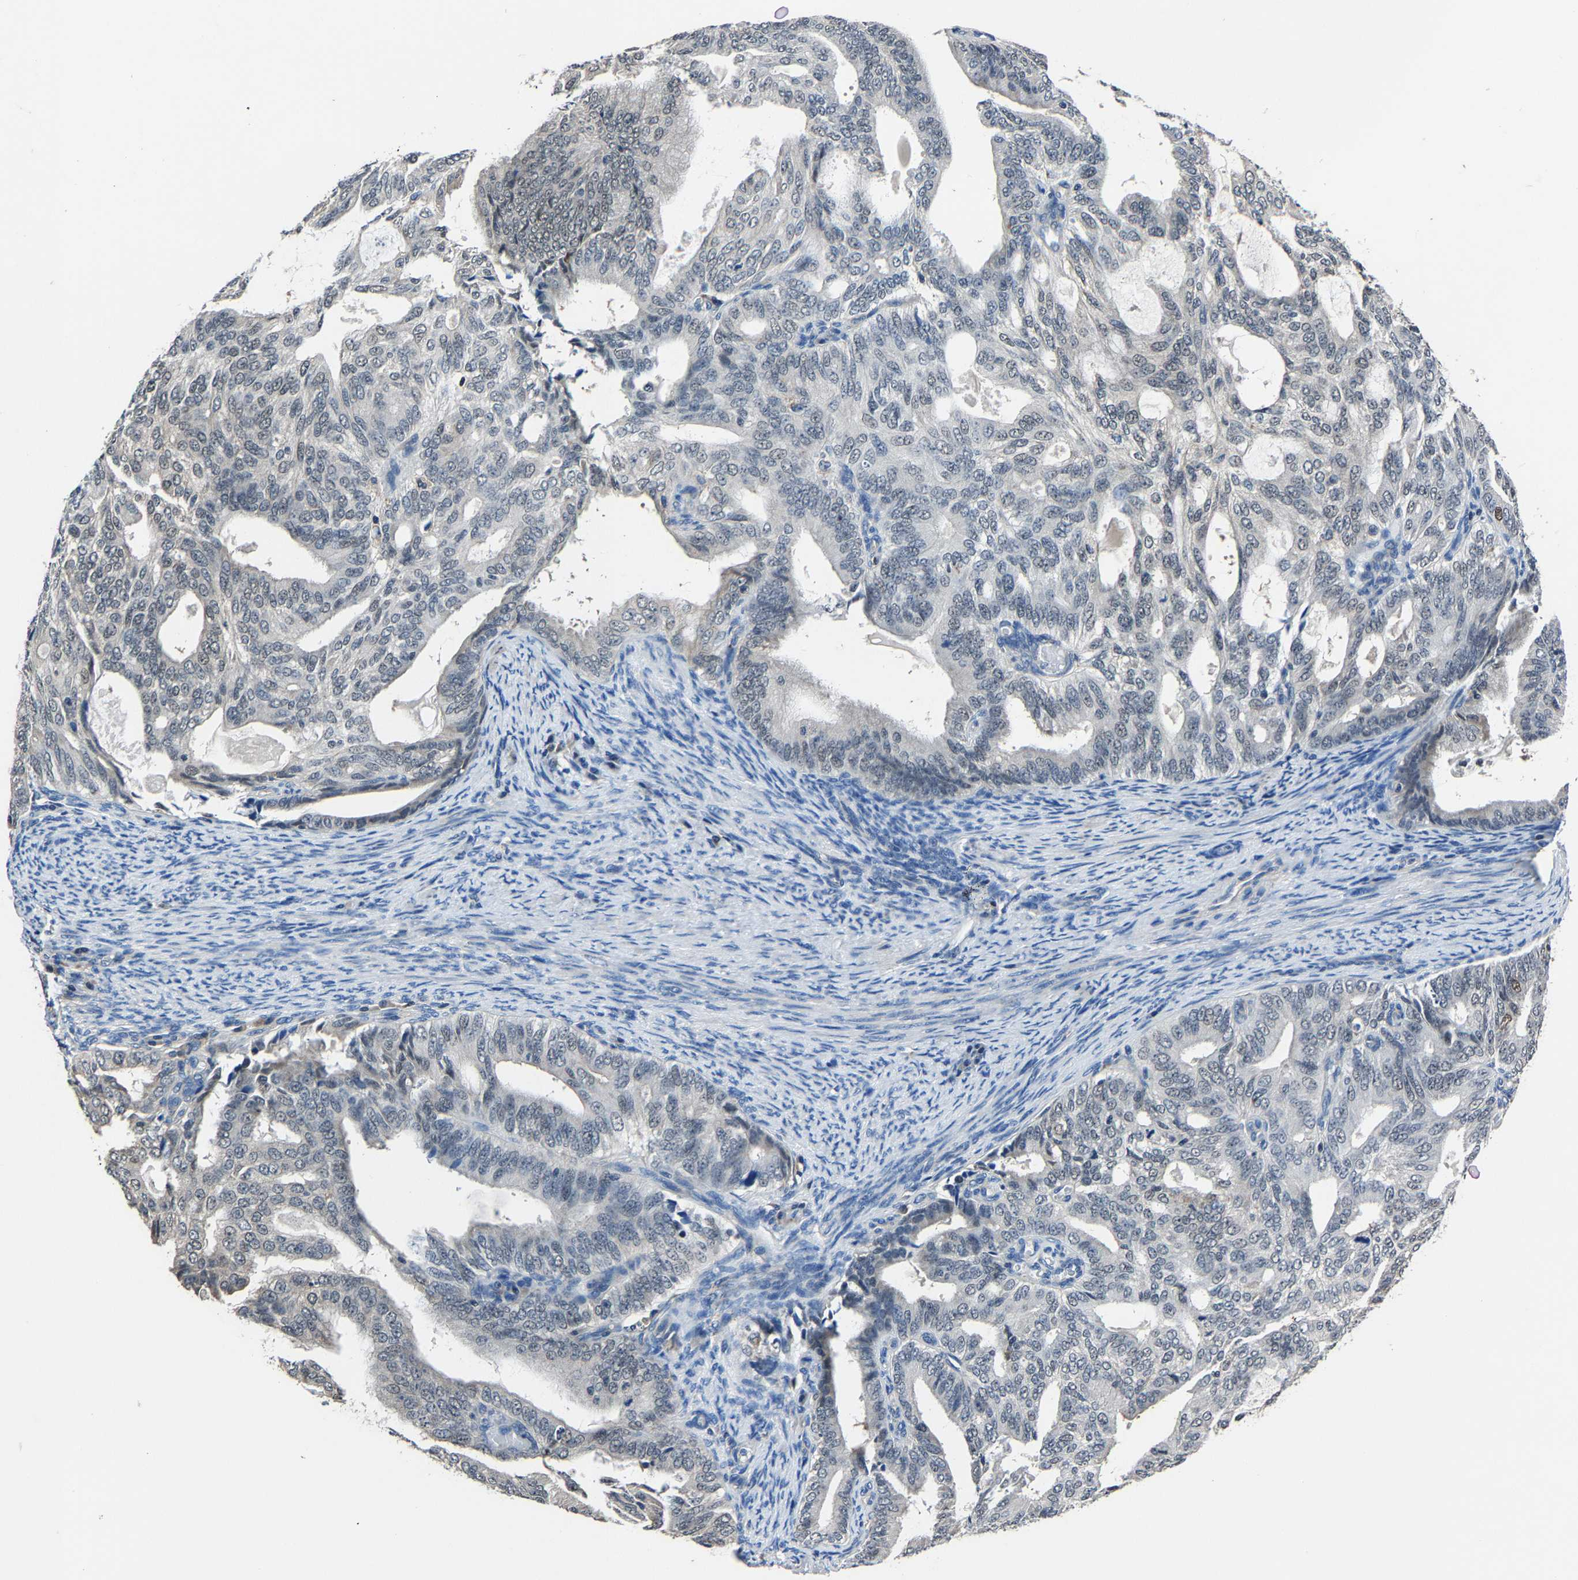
{"staining": {"intensity": "negative", "quantity": "none", "location": "none"}, "tissue": "endometrial cancer", "cell_type": "Tumor cells", "image_type": "cancer", "snomed": [{"axis": "morphology", "description": "Adenocarcinoma, NOS"}, {"axis": "topography", "description": "Endometrium"}], "caption": "The immunohistochemistry (IHC) photomicrograph has no significant positivity in tumor cells of adenocarcinoma (endometrial) tissue.", "gene": "STRBP", "patient": {"sex": "female", "age": 58}}